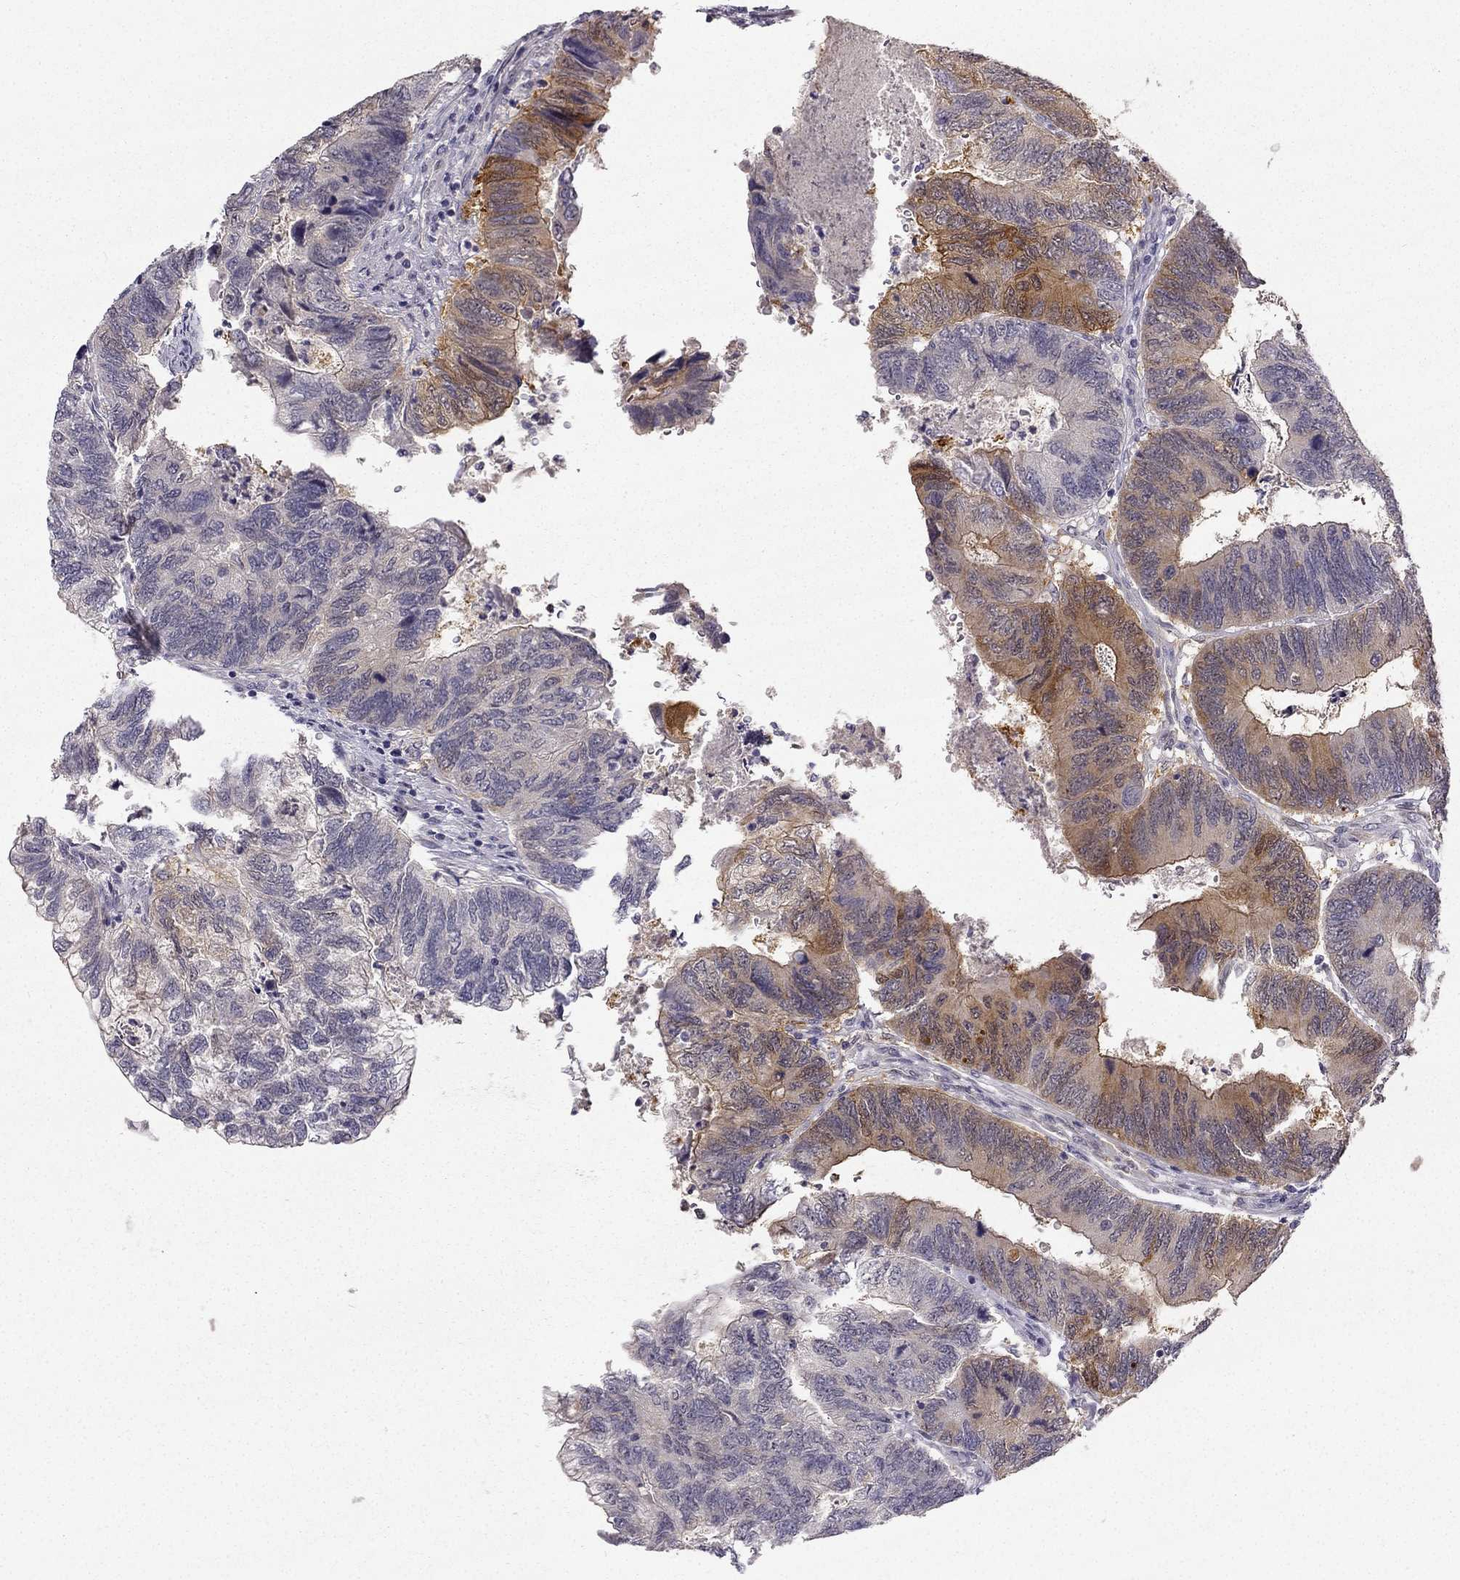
{"staining": {"intensity": "moderate", "quantity": "<25%", "location": "cytoplasmic/membranous"}, "tissue": "colorectal cancer", "cell_type": "Tumor cells", "image_type": "cancer", "snomed": [{"axis": "morphology", "description": "Adenocarcinoma, NOS"}, {"axis": "topography", "description": "Colon"}], "caption": "Colorectal cancer (adenocarcinoma) was stained to show a protein in brown. There is low levels of moderate cytoplasmic/membranous positivity in approximately <25% of tumor cells.", "gene": "NQO1", "patient": {"sex": "female", "age": 67}}